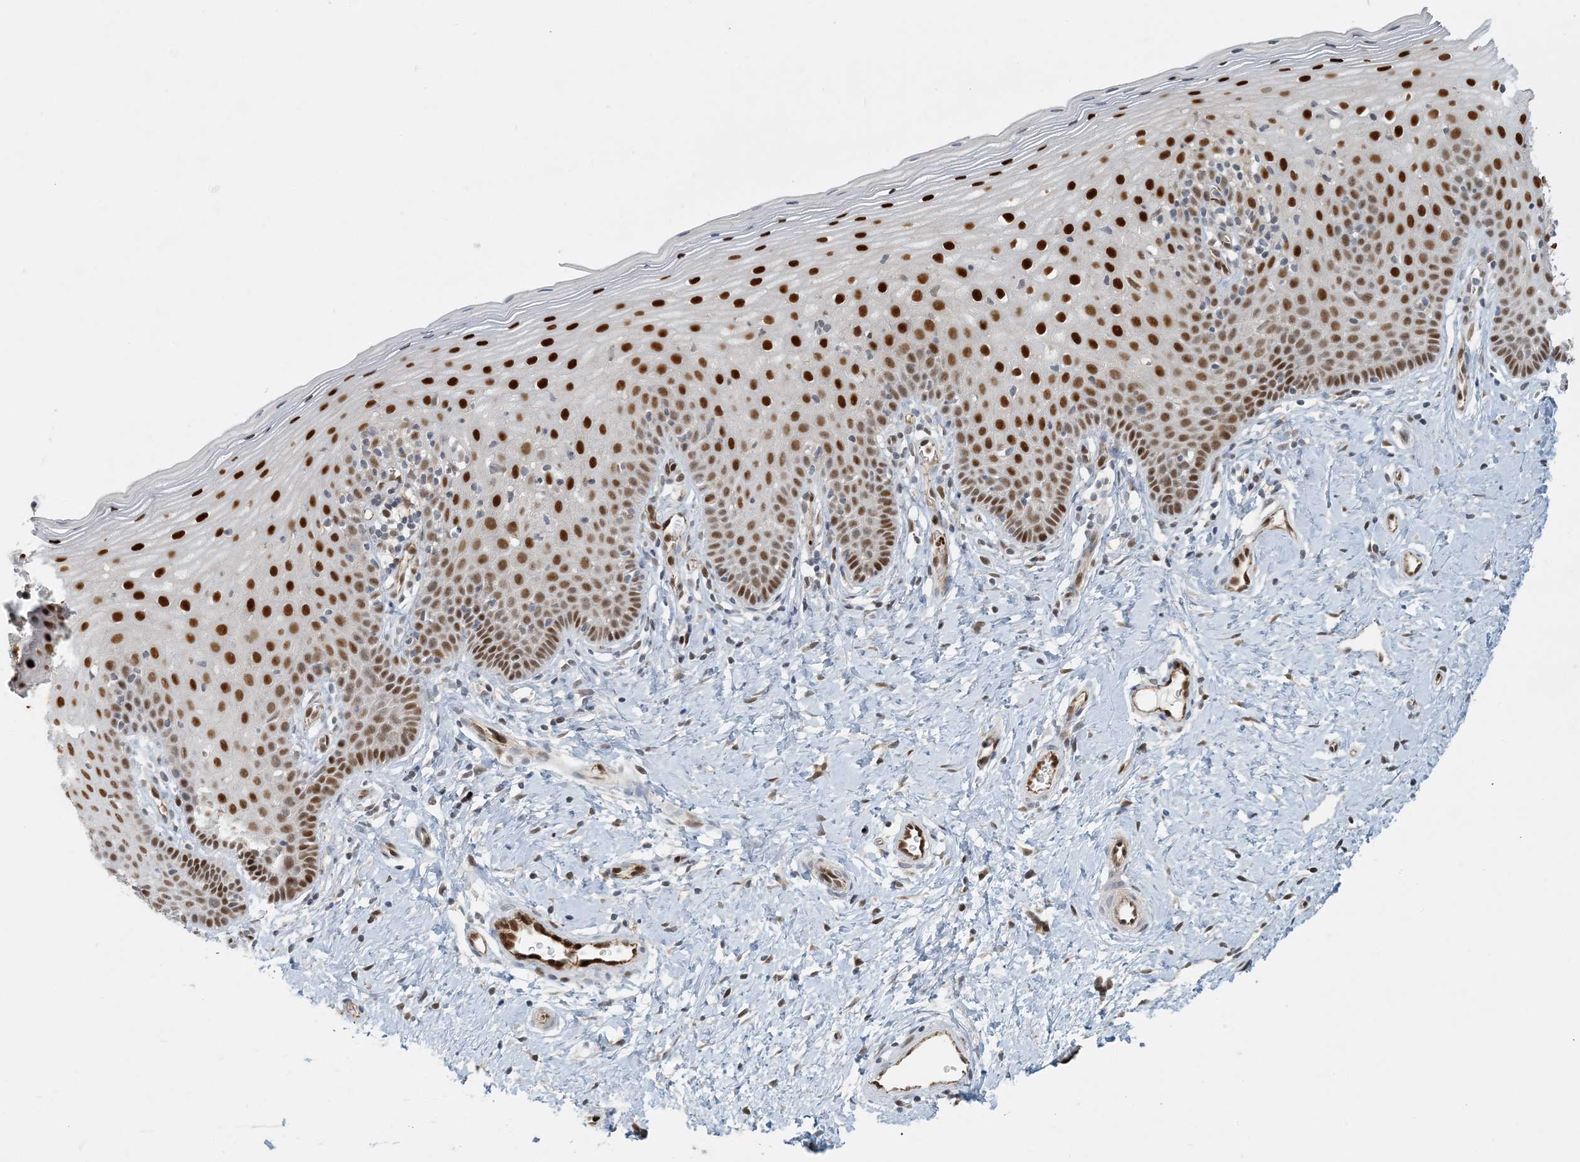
{"staining": {"intensity": "strong", "quantity": "25%-75%", "location": "nuclear"}, "tissue": "cervix", "cell_type": "Glandular cells", "image_type": "normal", "snomed": [{"axis": "morphology", "description": "Normal tissue, NOS"}, {"axis": "topography", "description": "Cervix"}], "caption": "Brown immunohistochemical staining in benign cervix shows strong nuclear positivity in approximately 25%-75% of glandular cells. Using DAB (3,3'-diaminobenzidine) (brown) and hematoxylin (blue) stains, captured at high magnification using brightfield microscopy.", "gene": "AK9", "patient": {"sex": "female", "age": 36}}